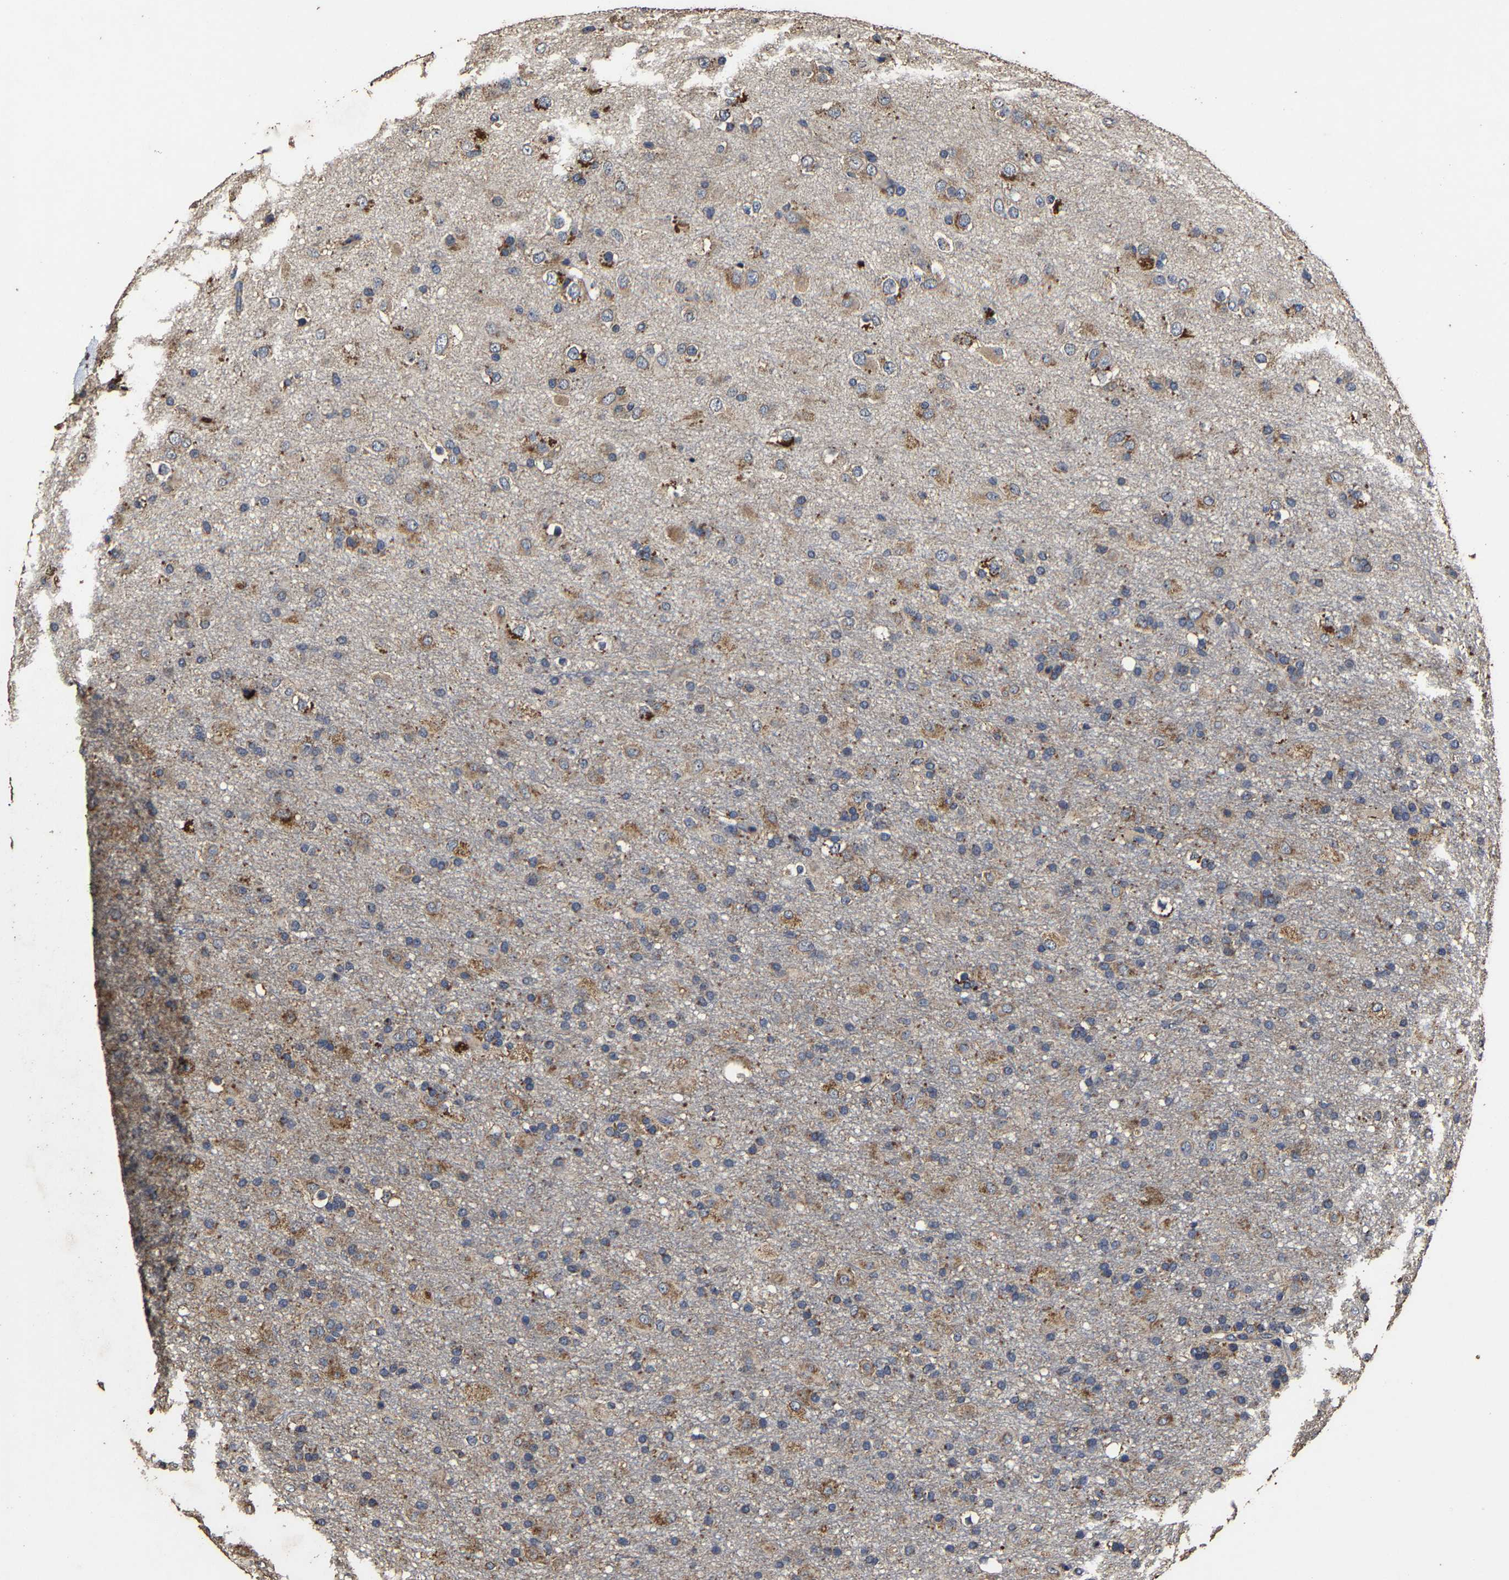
{"staining": {"intensity": "moderate", "quantity": "25%-75%", "location": "cytoplasmic/membranous"}, "tissue": "glioma", "cell_type": "Tumor cells", "image_type": "cancer", "snomed": [{"axis": "morphology", "description": "Glioma, malignant, Low grade"}, {"axis": "topography", "description": "Brain"}], "caption": "Tumor cells reveal medium levels of moderate cytoplasmic/membranous expression in about 25%-75% of cells in malignant glioma (low-grade).", "gene": "PPM1K", "patient": {"sex": "male", "age": 65}}